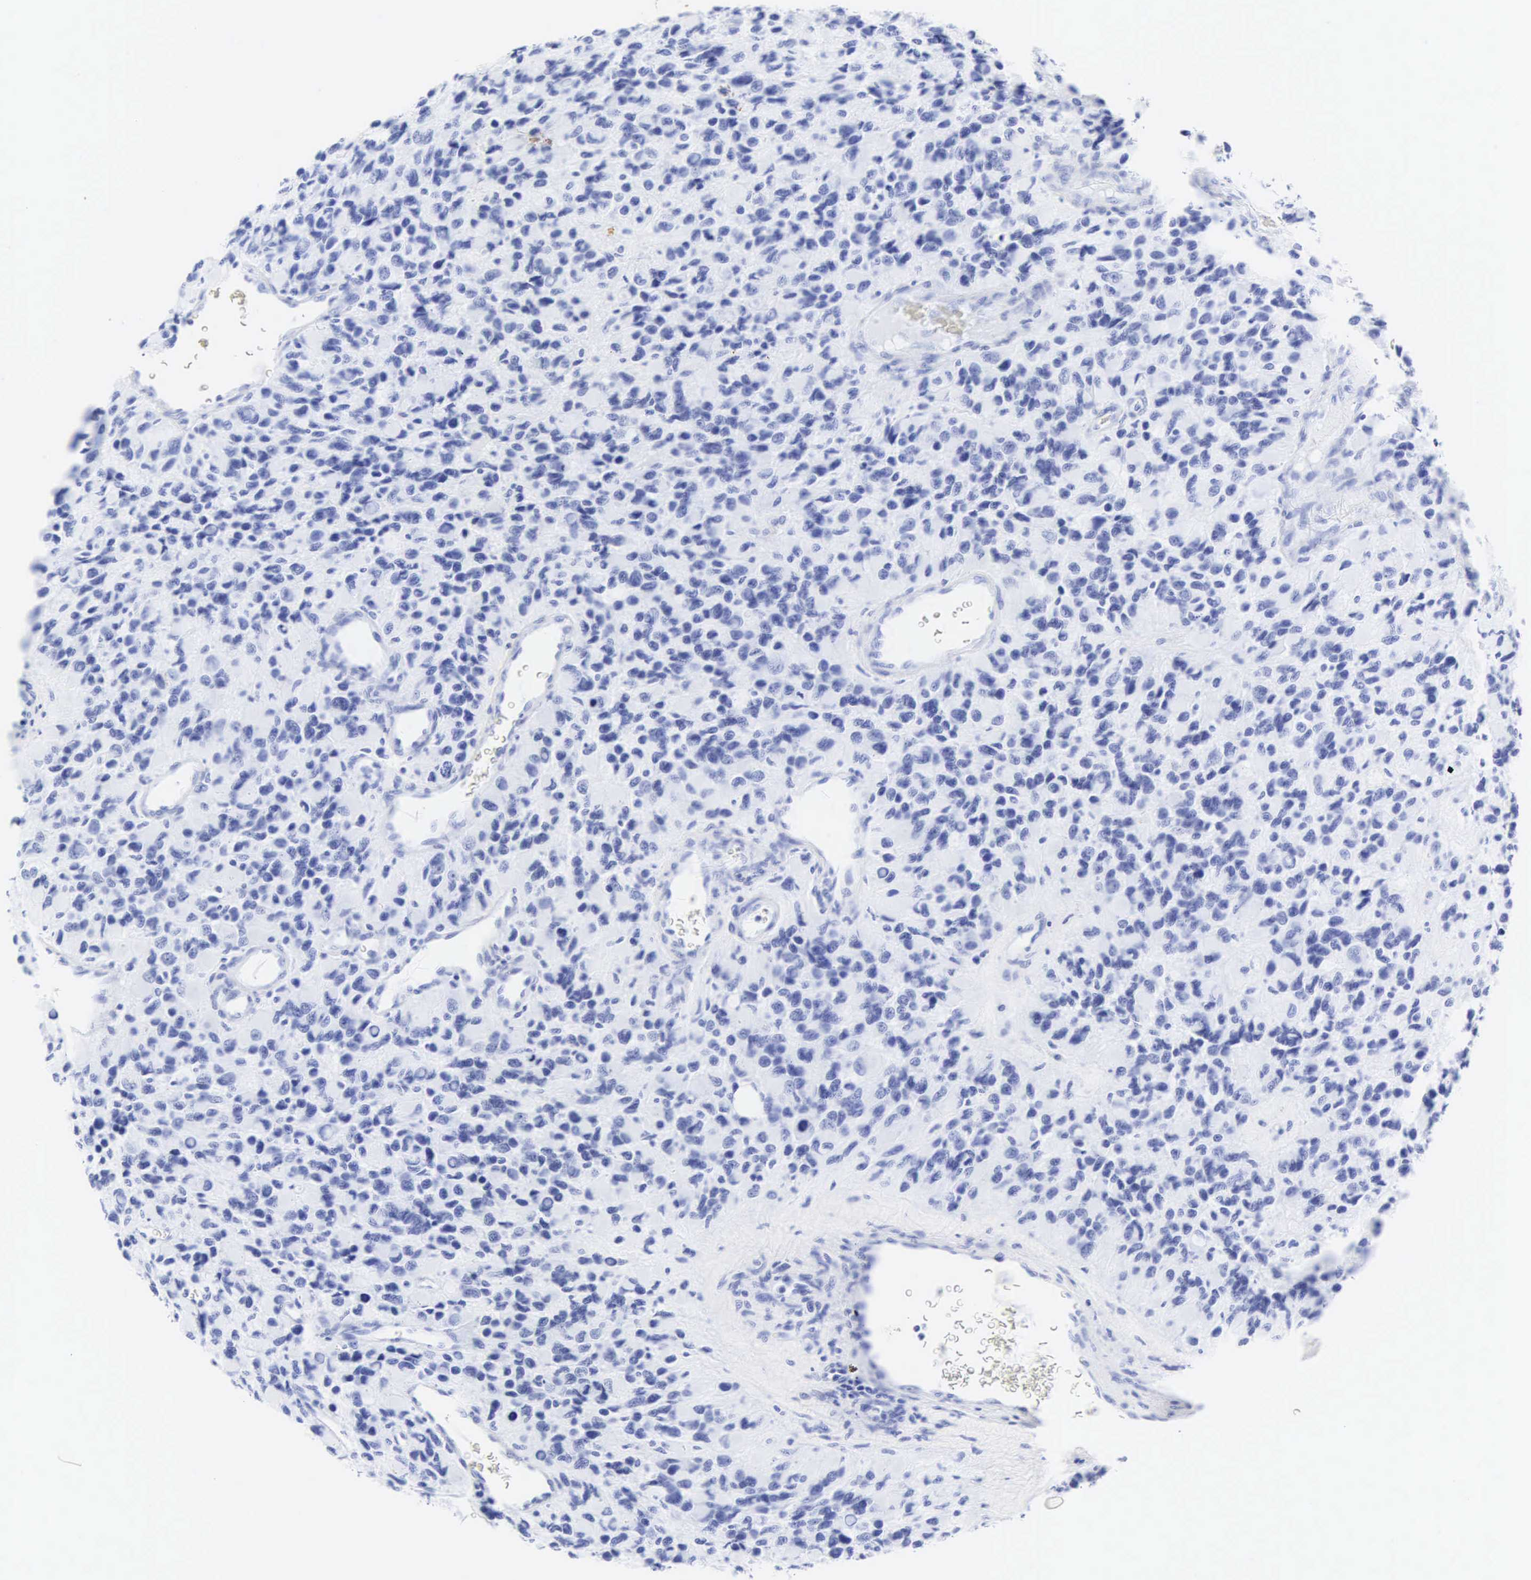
{"staining": {"intensity": "negative", "quantity": "none", "location": "none"}, "tissue": "glioma", "cell_type": "Tumor cells", "image_type": "cancer", "snomed": [{"axis": "morphology", "description": "Glioma, malignant, High grade"}, {"axis": "topography", "description": "Brain"}], "caption": "This is a histopathology image of immunohistochemistry (IHC) staining of glioma, which shows no positivity in tumor cells.", "gene": "CGB3", "patient": {"sex": "male", "age": 77}}